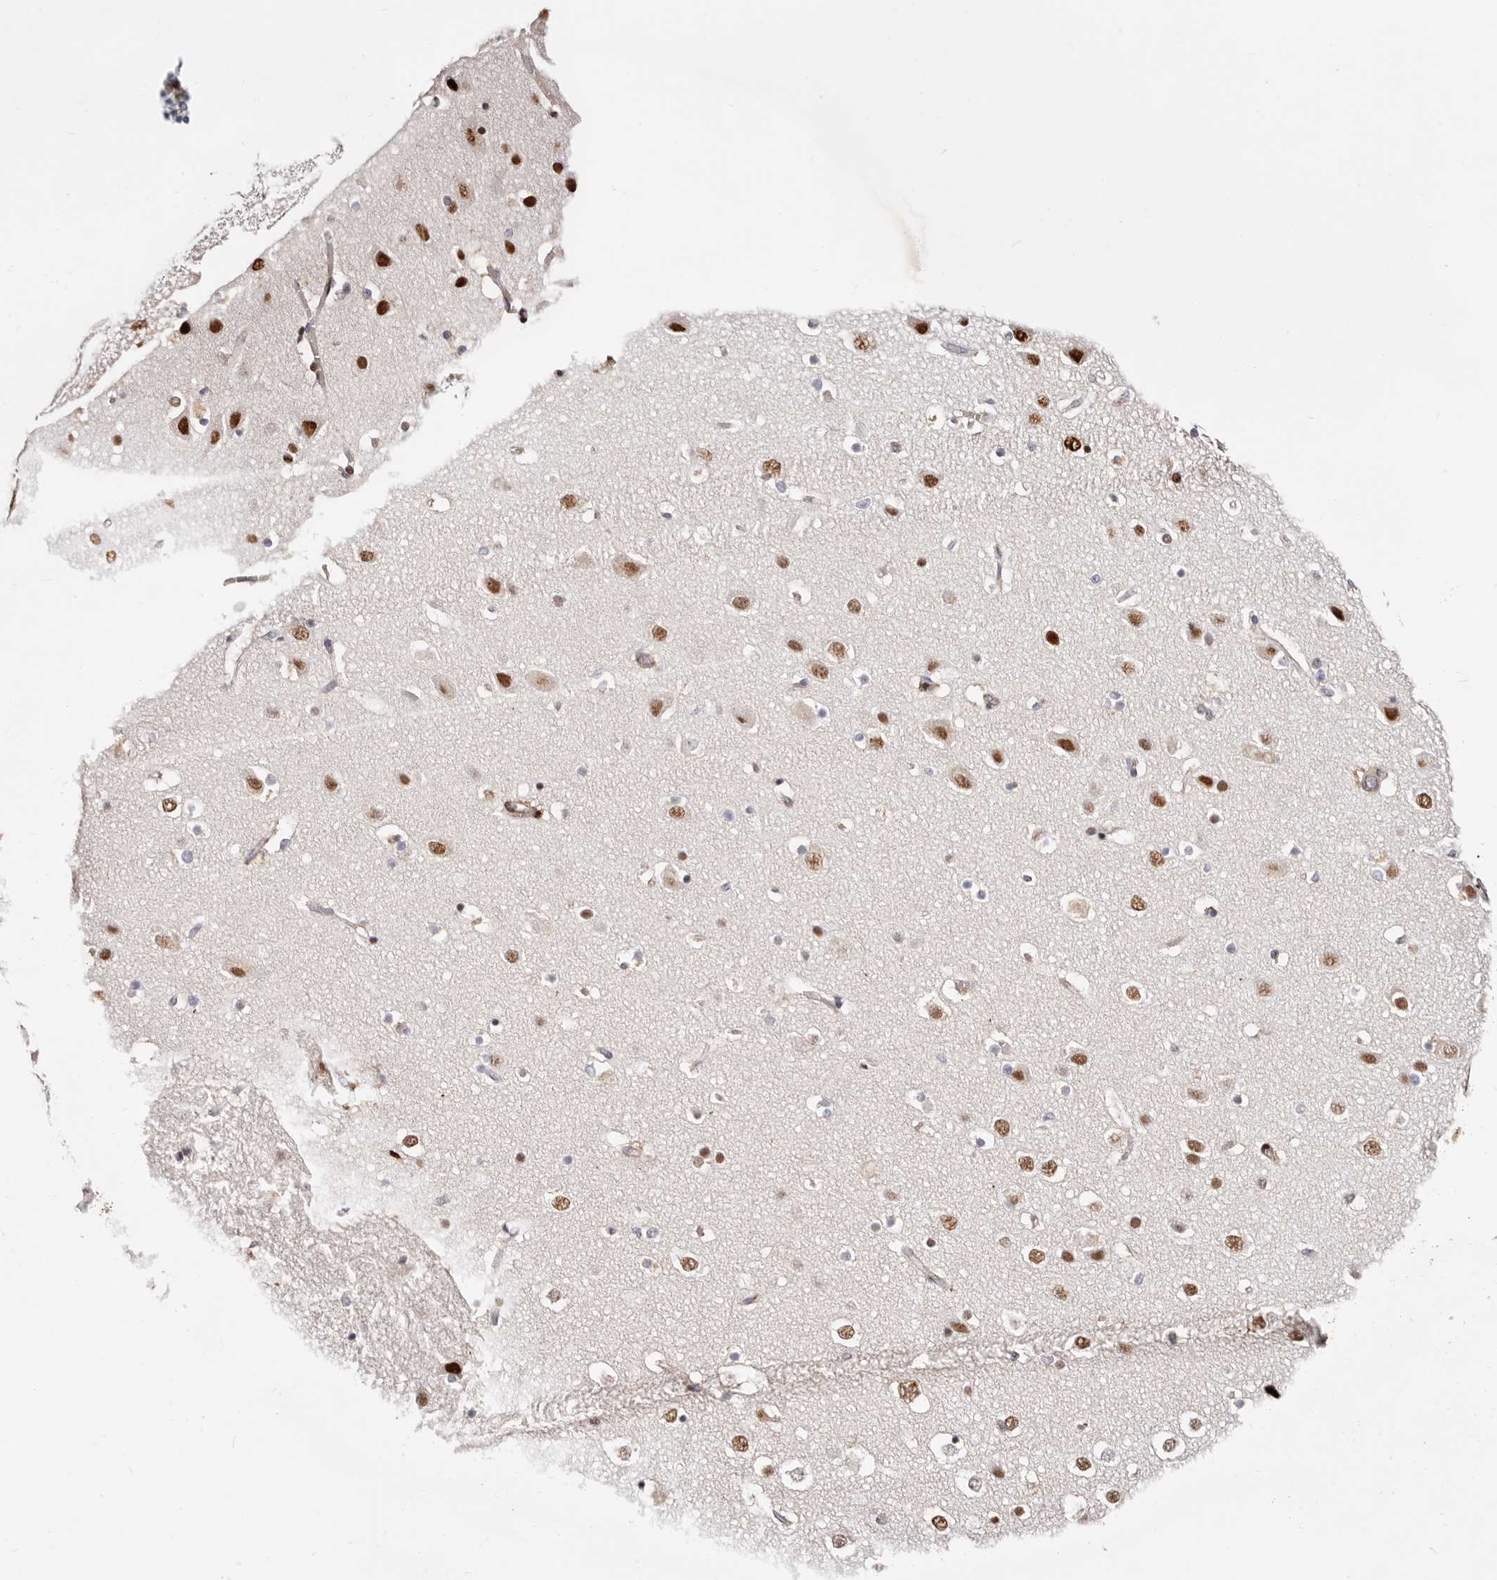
{"staining": {"intensity": "moderate", "quantity": ">75%", "location": "cytoplasmic/membranous"}, "tissue": "cerebral cortex", "cell_type": "Endothelial cells", "image_type": "normal", "snomed": [{"axis": "morphology", "description": "Normal tissue, NOS"}, {"axis": "topography", "description": "Cerebral cortex"}], "caption": "Immunohistochemistry staining of benign cerebral cortex, which shows medium levels of moderate cytoplasmic/membranous staining in about >75% of endothelial cells indicating moderate cytoplasmic/membranous protein positivity. The staining was performed using DAB (brown) for protein detection and nuclei were counterstained in hematoxylin (blue).", "gene": "EPHX3", "patient": {"sex": "male", "age": 54}}